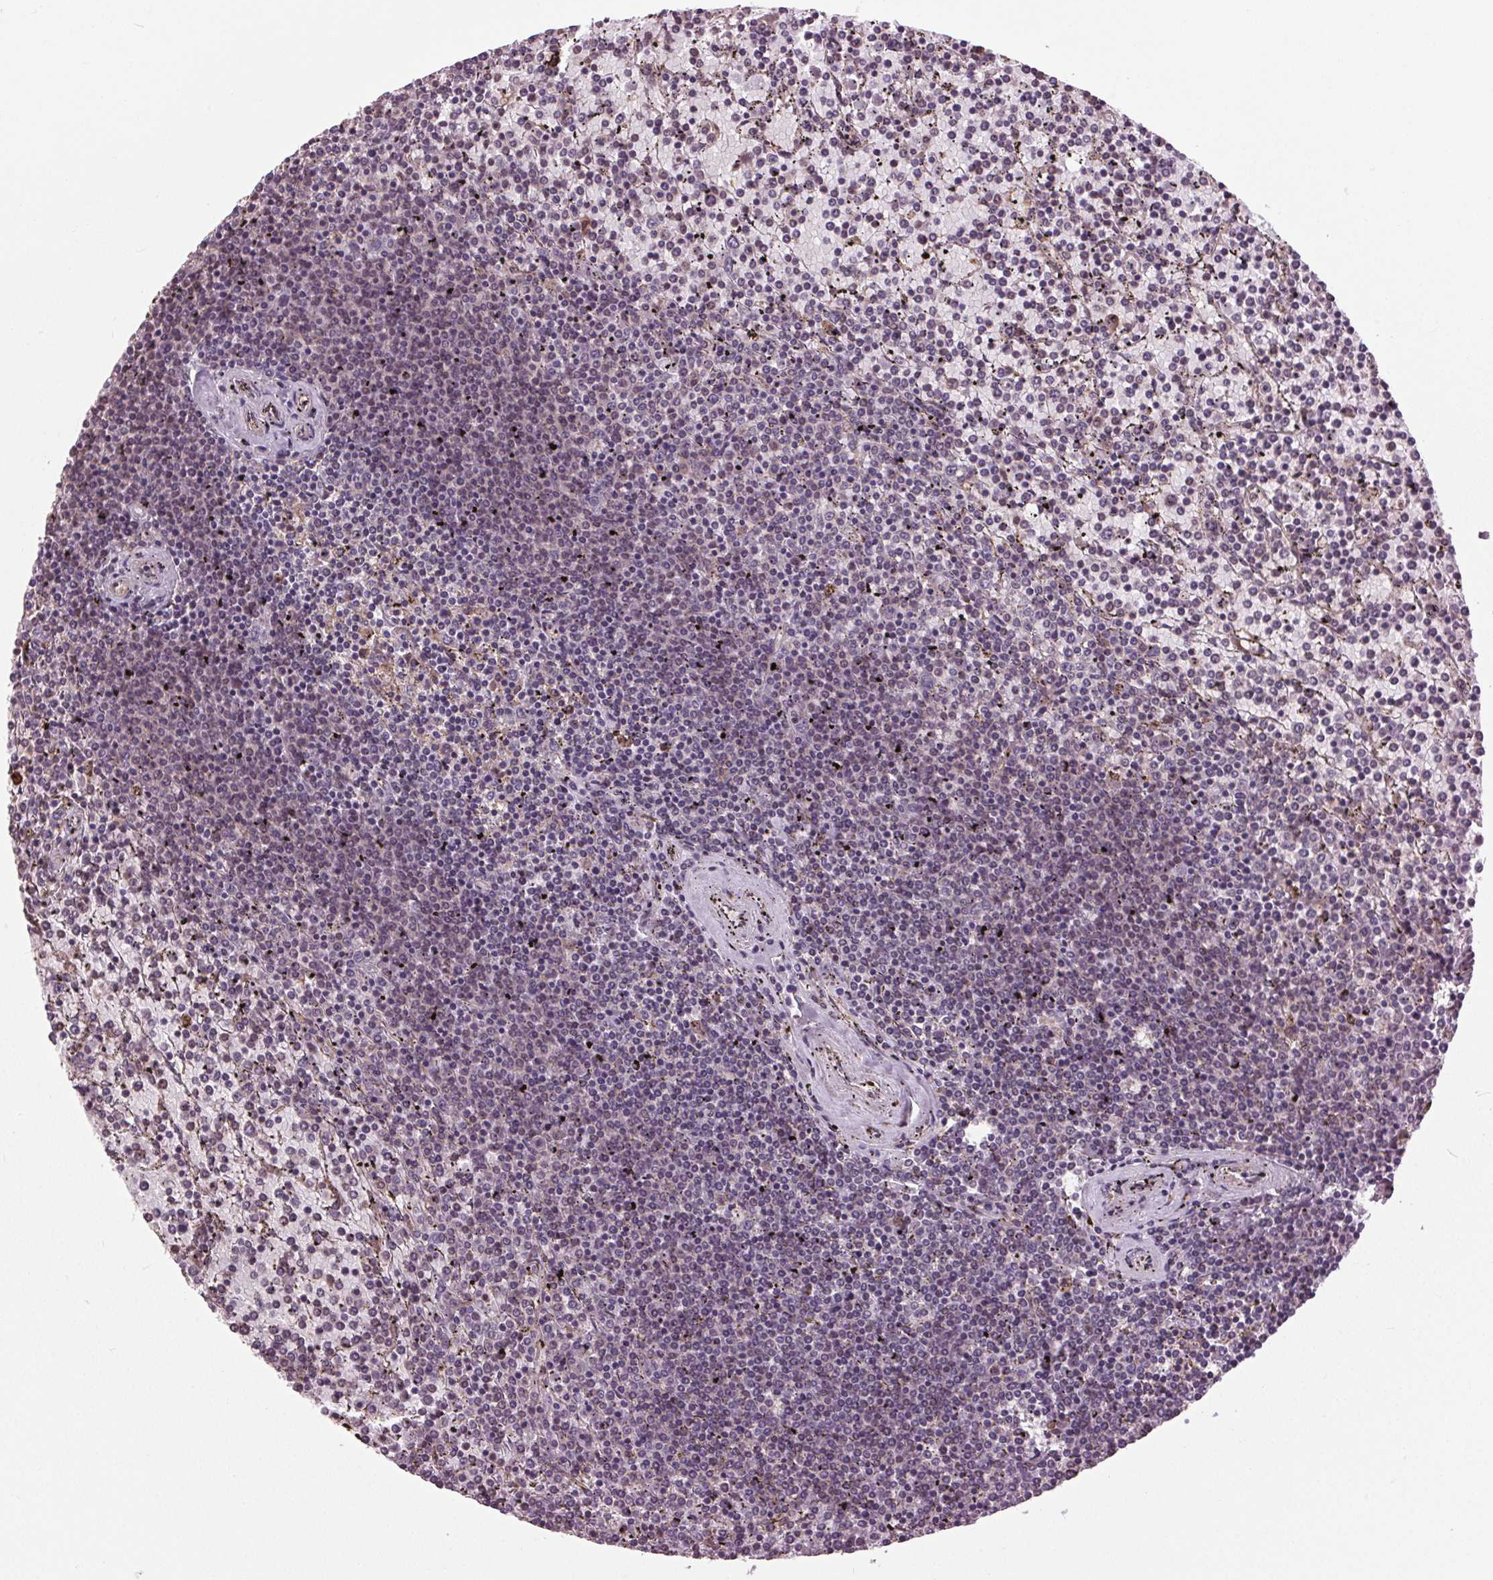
{"staining": {"intensity": "negative", "quantity": "none", "location": "none"}, "tissue": "lymphoma", "cell_type": "Tumor cells", "image_type": "cancer", "snomed": [{"axis": "morphology", "description": "Malignant lymphoma, non-Hodgkin's type, Low grade"}, {"axis": "topography", "description": "Spleen"}], "caption": "Tumor cells are negative for protein expression in human lymphoma. Nuclei are stained in blue.", "gene": "BSDC1", "patient": {"sex": "female", "age": 77}}